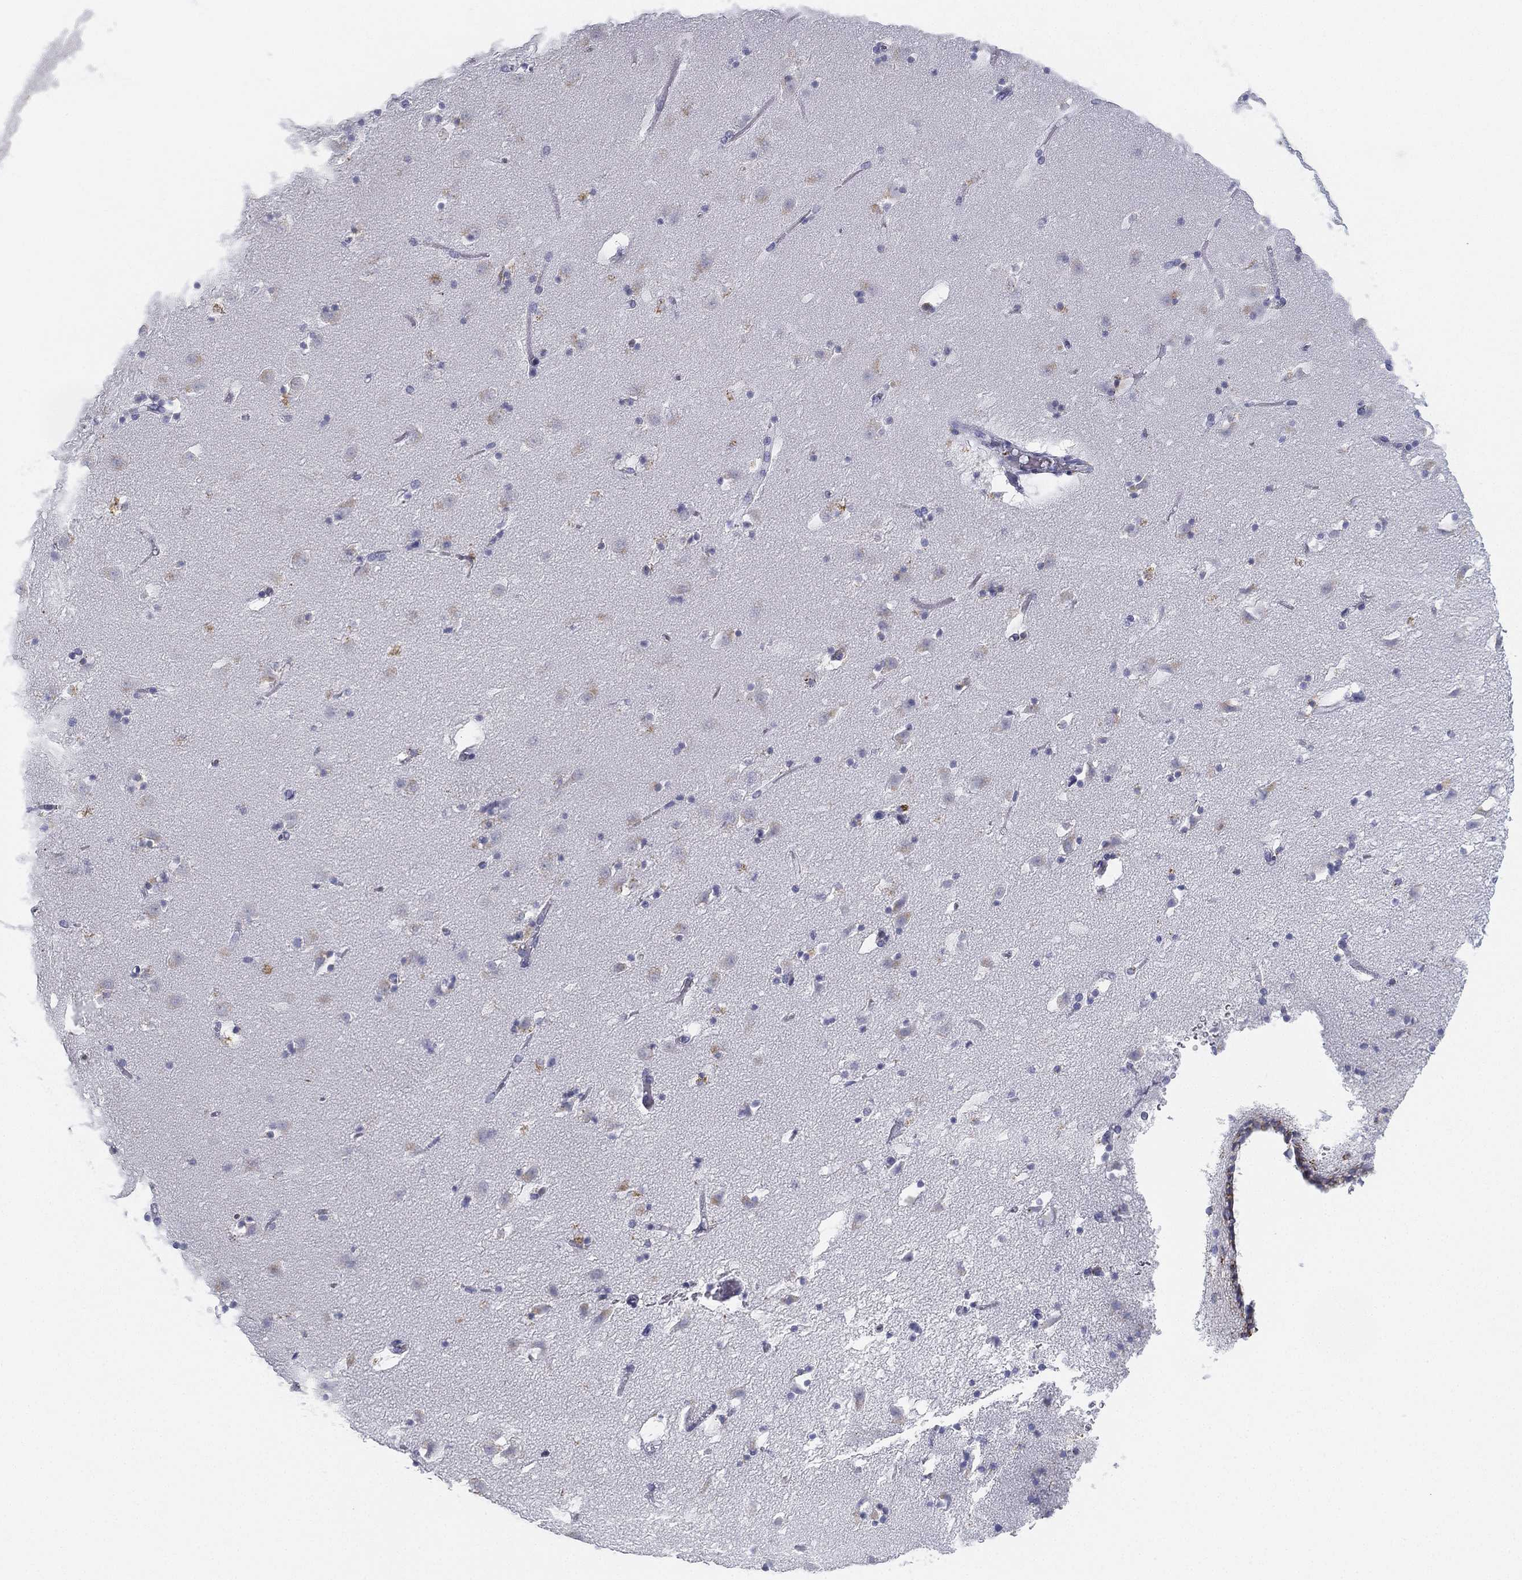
{"staining": {"intensity": "negative", "quantity": "none", "location": "none"}, "tissue": "caudate", "cell_type": "Glial cells", "image_type": "normal", "snomed": [{"axis": "morphology", "description": "Normal tissue, NOS"}, {"axis": "topography", "description": "Lateral ventricle wall"}], "caption": "Normal caudate was stained to show a protein in brown. There is no significant expression in glial cells.", "gene": "NPC2", "patient": {"sex": "female", "age": 42}}